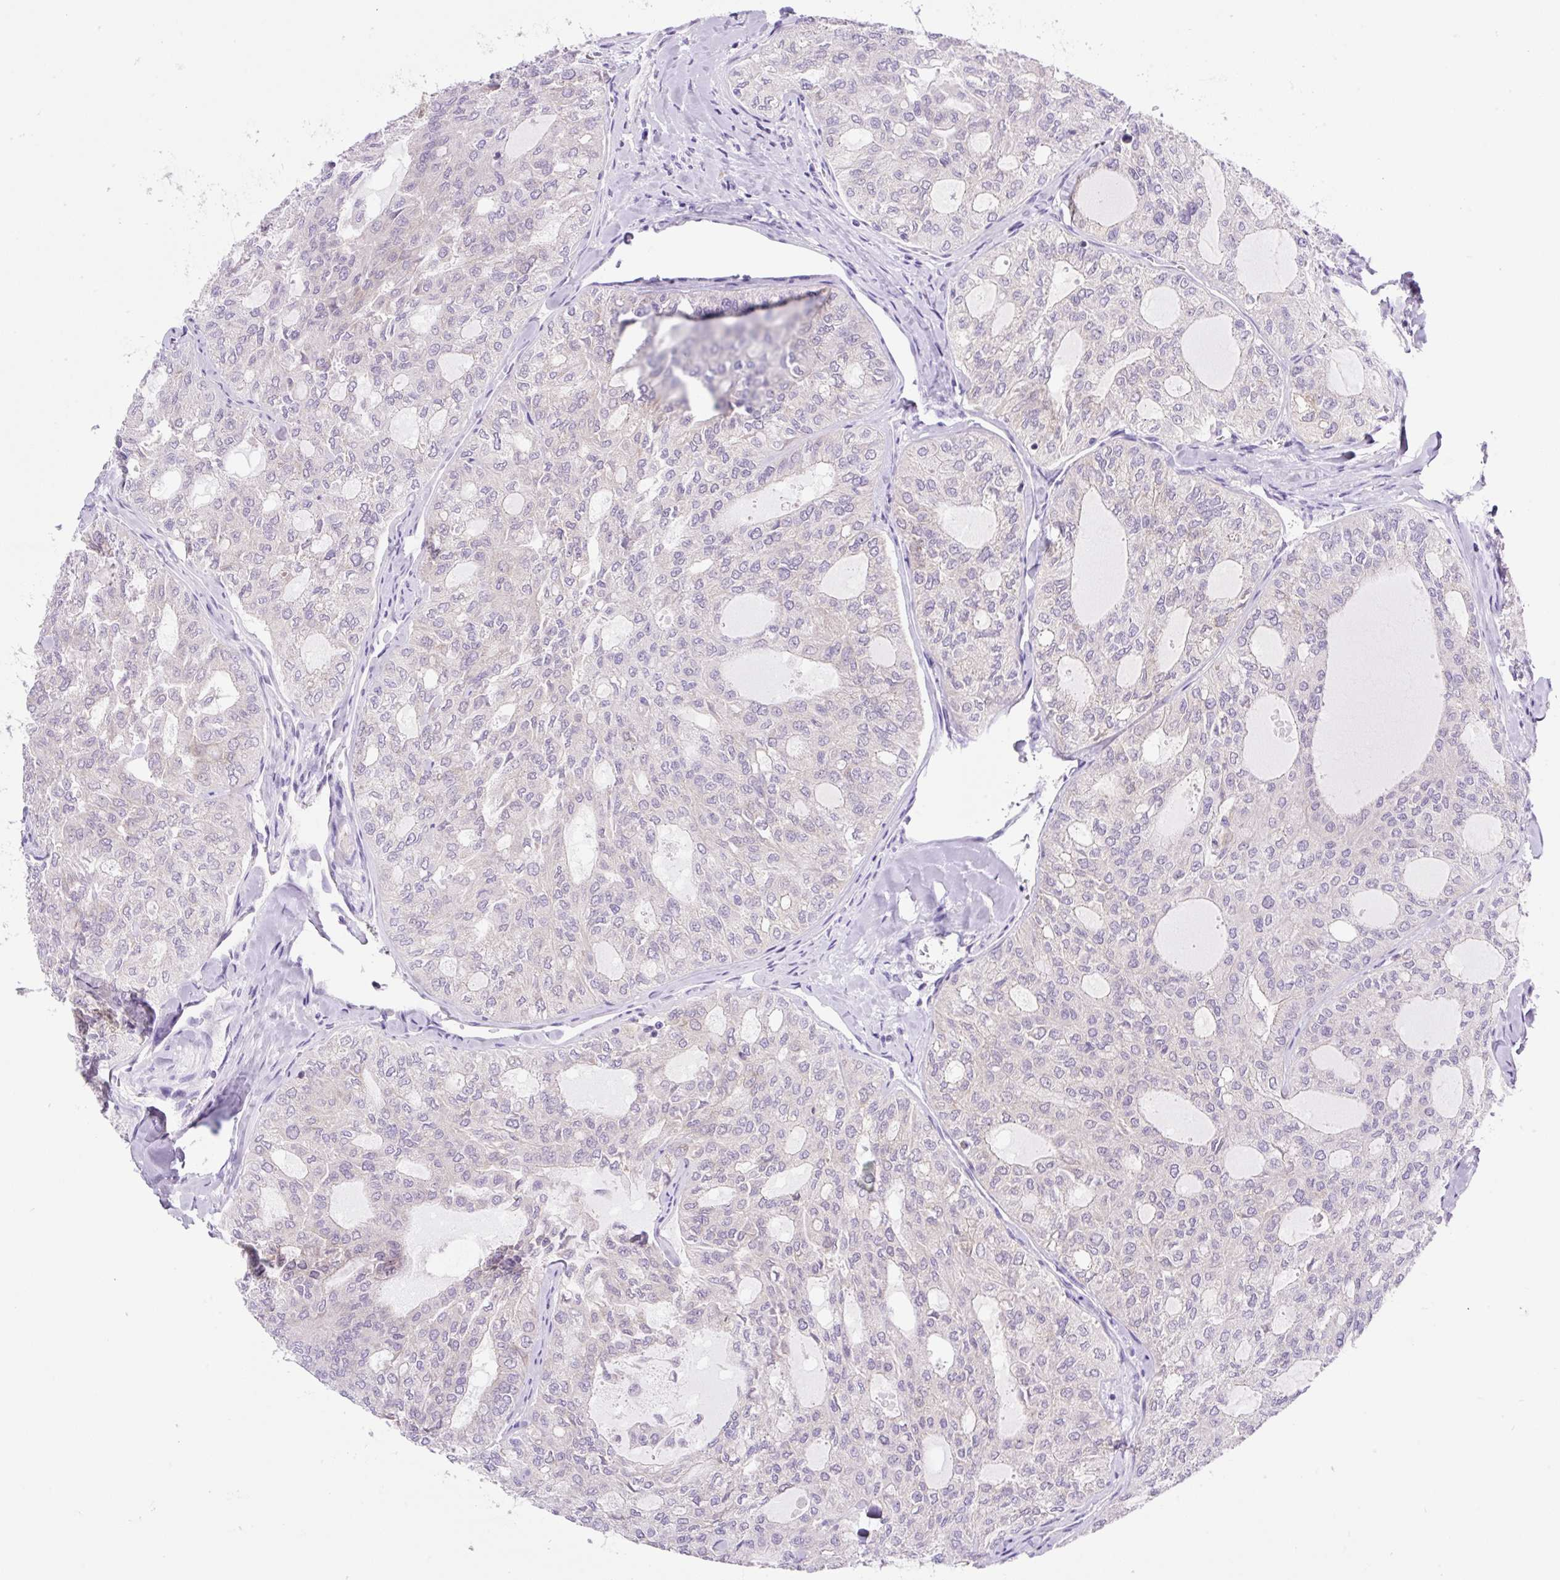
{"staining": {"intensity": "negative", "quantity": "none", "location": "none"}, "tissue": "thyroid cancer", "cell_type": "Tumor cells", "image_type": "cancer", "snomed": [{"axis": "morphology", "description": "Follicular adenoma carcinoma, NOS"}, {"axis": "topography", "description": "Thyroid gland"}], "caption": "Thyroid cancer was stained to show a protein in brown. There is no significant staining in tumor cells.", "gene": "CAMK2B", "patient": {"sex": "male", "age": 75}}